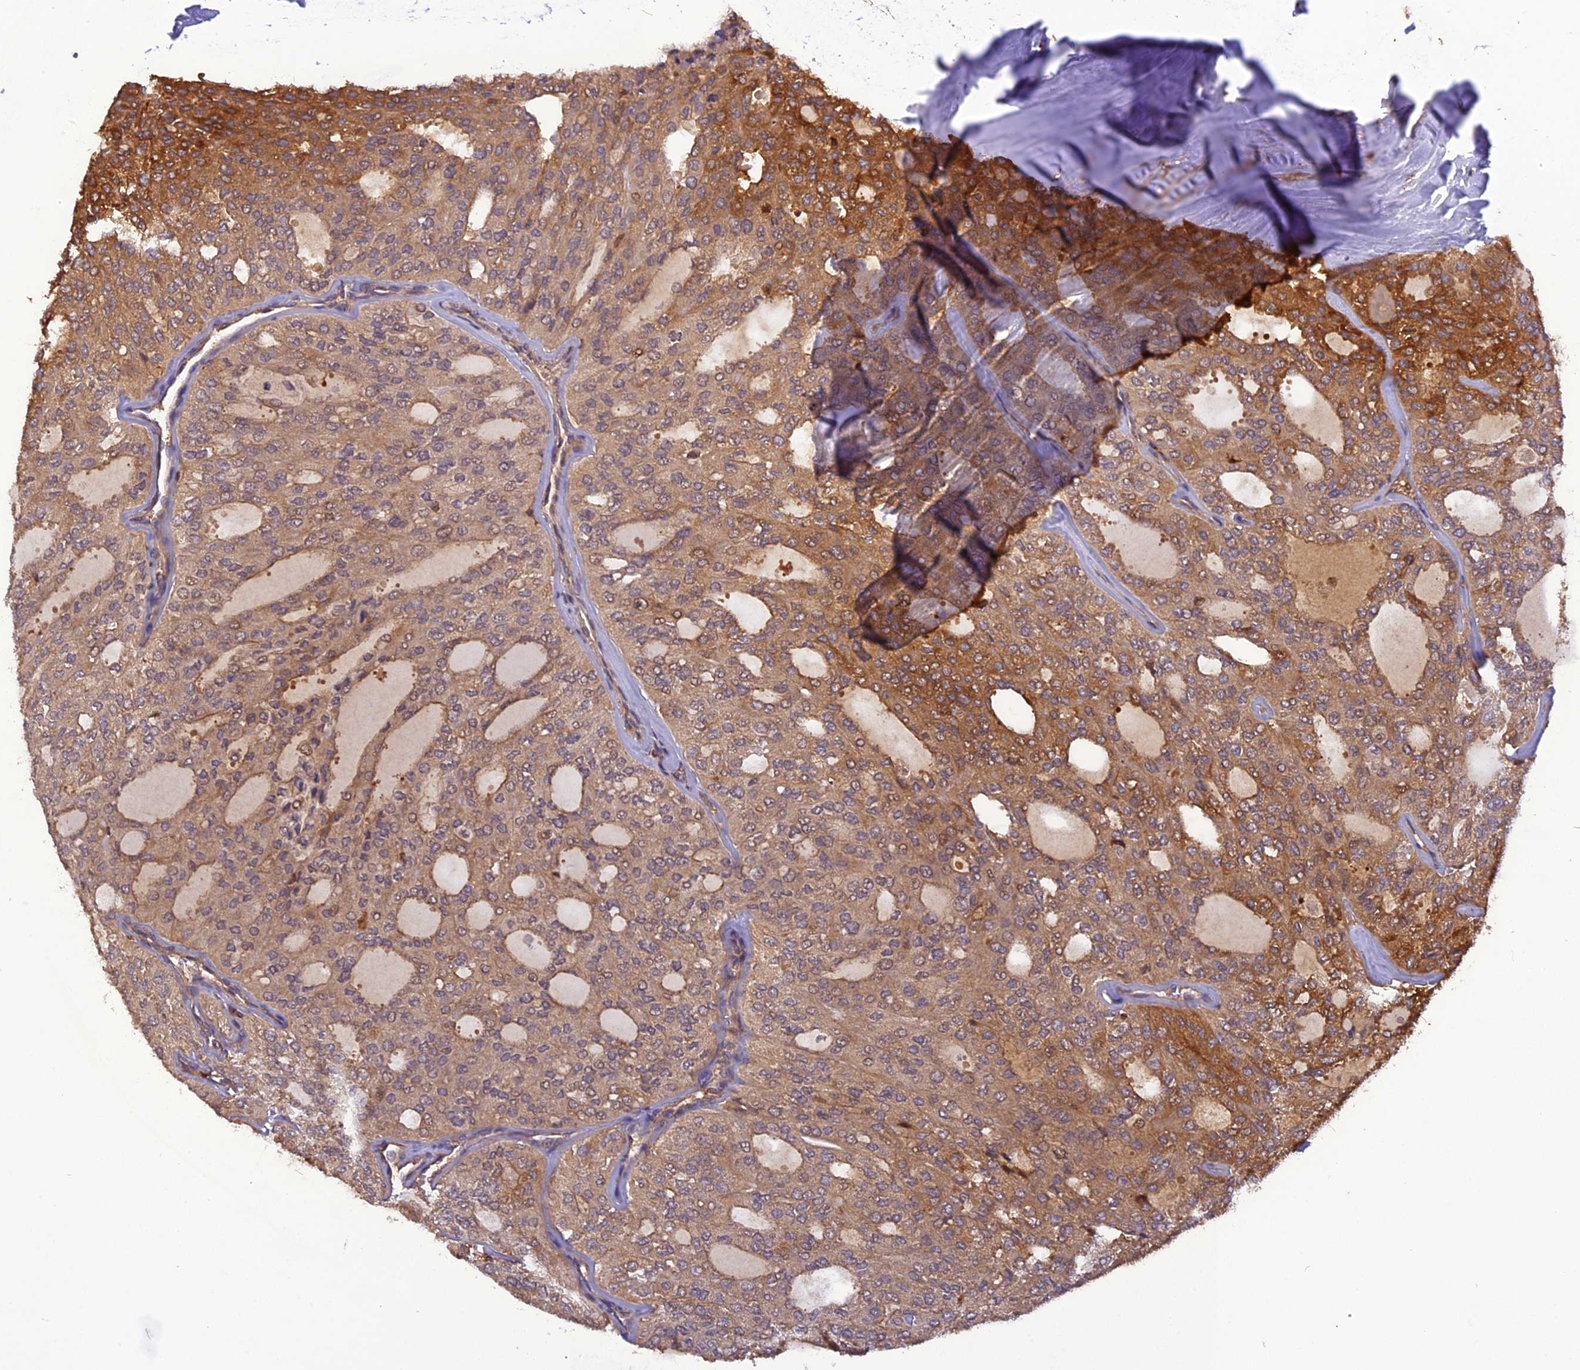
{"staining": {"intensity": "moderate", "quantity": ">75%", "location": "cytoplasmic/membranous"}, "tissue": "thyroid cancer", "cell_type": "Tumor cells", "image_type": "cancer", "snomed": [{"axis": "morphology", "description": "Follicular adenoma carcinoma, NOS"}, {"axis": "topography", "description": "Thyroid gland"}], "caption": "Protein staining demonstrates moderate cytoplasmic/membranous positivity in about >75% of tumor cells in thyroid follicular adenoma carcinoma. The staining was performed using DAB to visualize the protein expression in brown, while the nuclei were stained in blue with hematoxylin (Magnification: 20x).", "gene": "STOML1", "patient": {"sex": "male", "age": 75}}